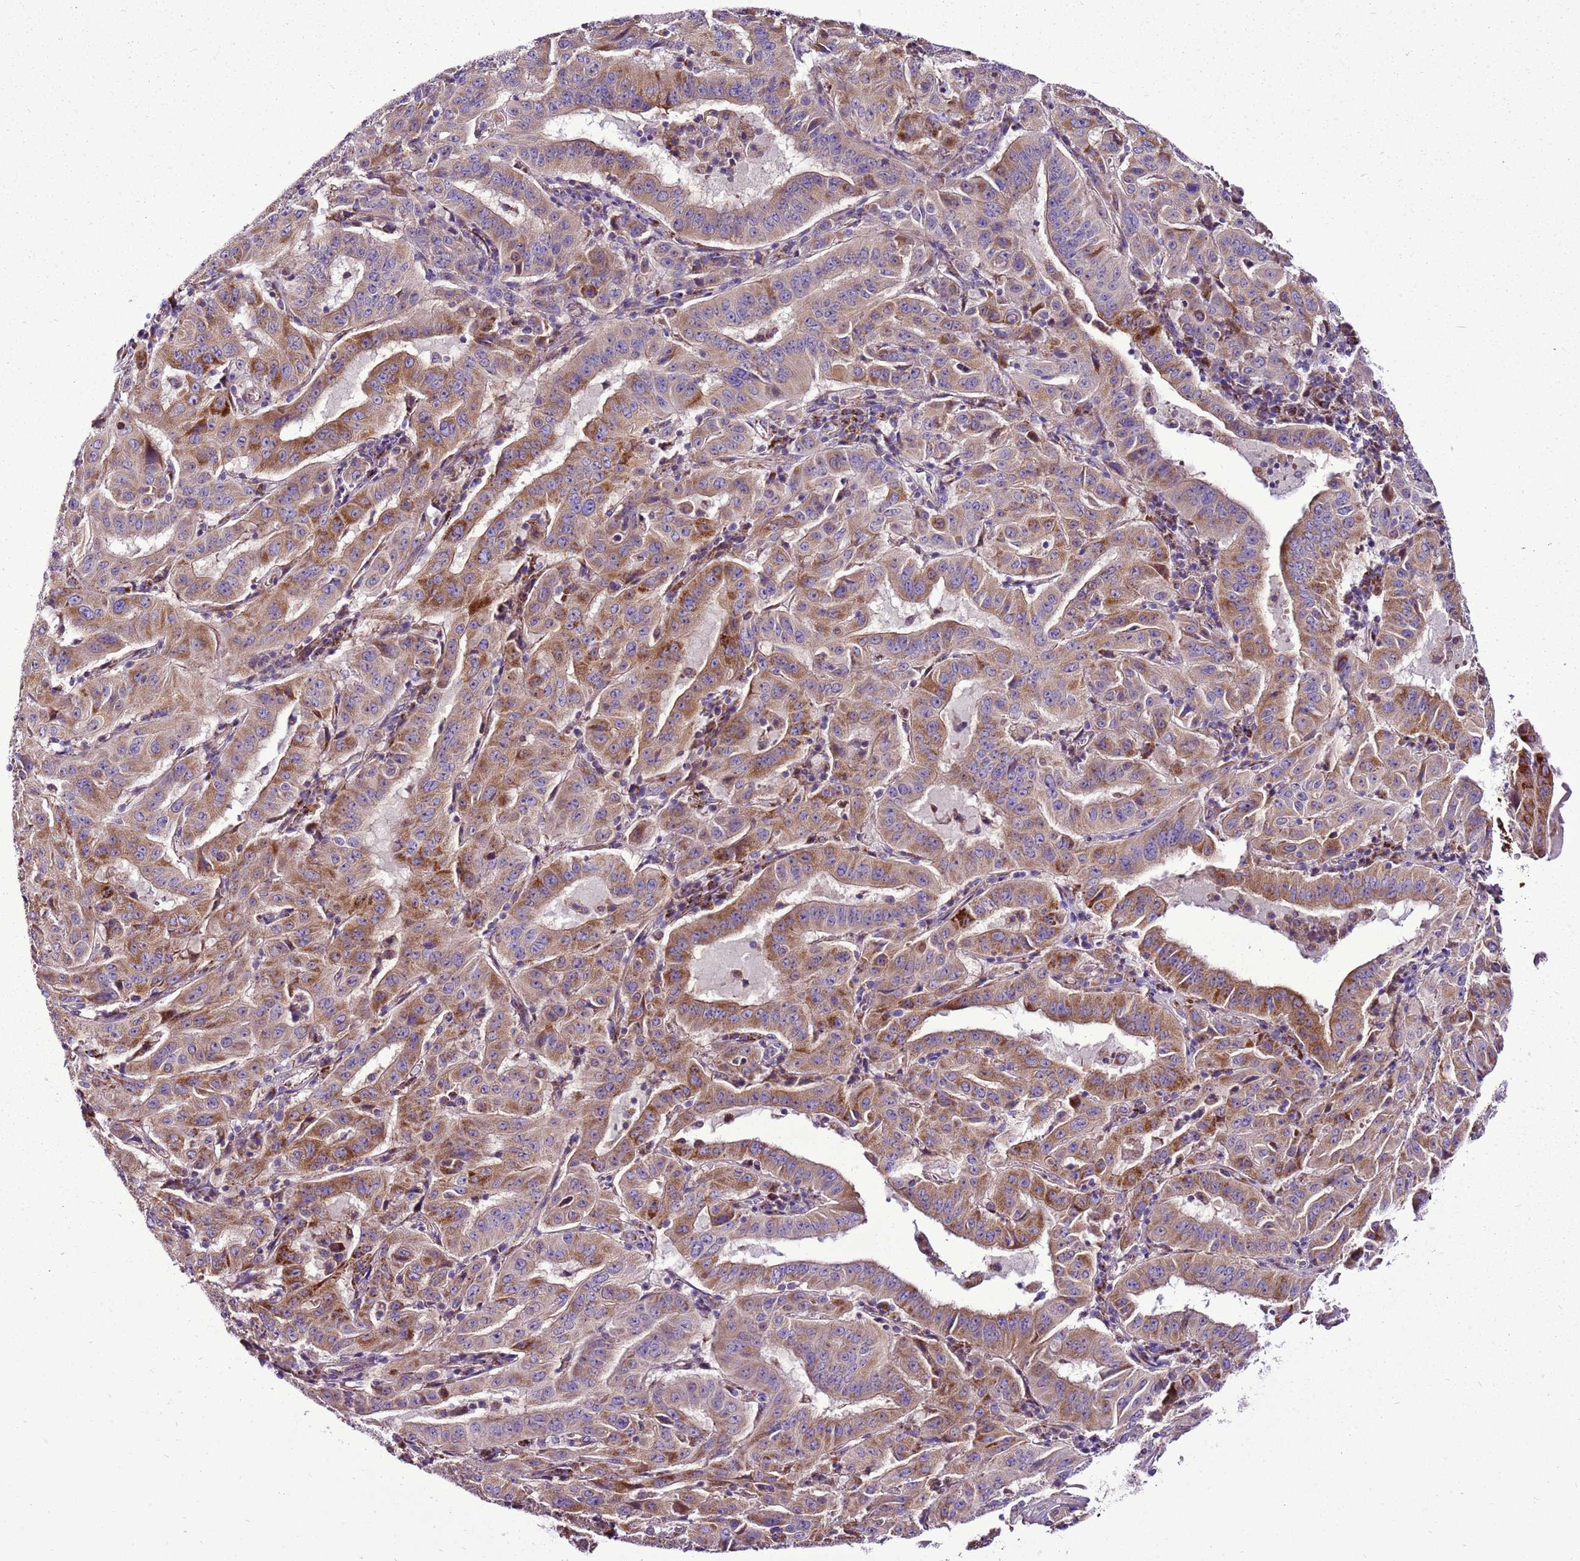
{"staining": {"intensity": "moderate", "quantity": ">75%", "location": "cytoplasmic/membranous"}, "tissue": "pancreatic cancer", "cell_type": "Tumor cells", "image_type": "cancer", "snomed": [{"axis": "morphology", "description": "Adenocarcinoma, NOS"}, {"axis": "topography", "description": "Pancreas"}], "caption": "Immunohistochemistry staining of pancreatic adenocarcinoma, which reveals medium levels of moderate cytoplasmic/membranous staining in approximately >75% of tumor cells indicating moderate cytoplasmic/membranous protein staining. The staining was performed using DAB (3,3'-diaminobenzidine) (brown) for protein detection and nuclei were counterstained in hematoxylin (blue).", "gene": "GCDH", "patient": {"sex": "male", "age": 63}}